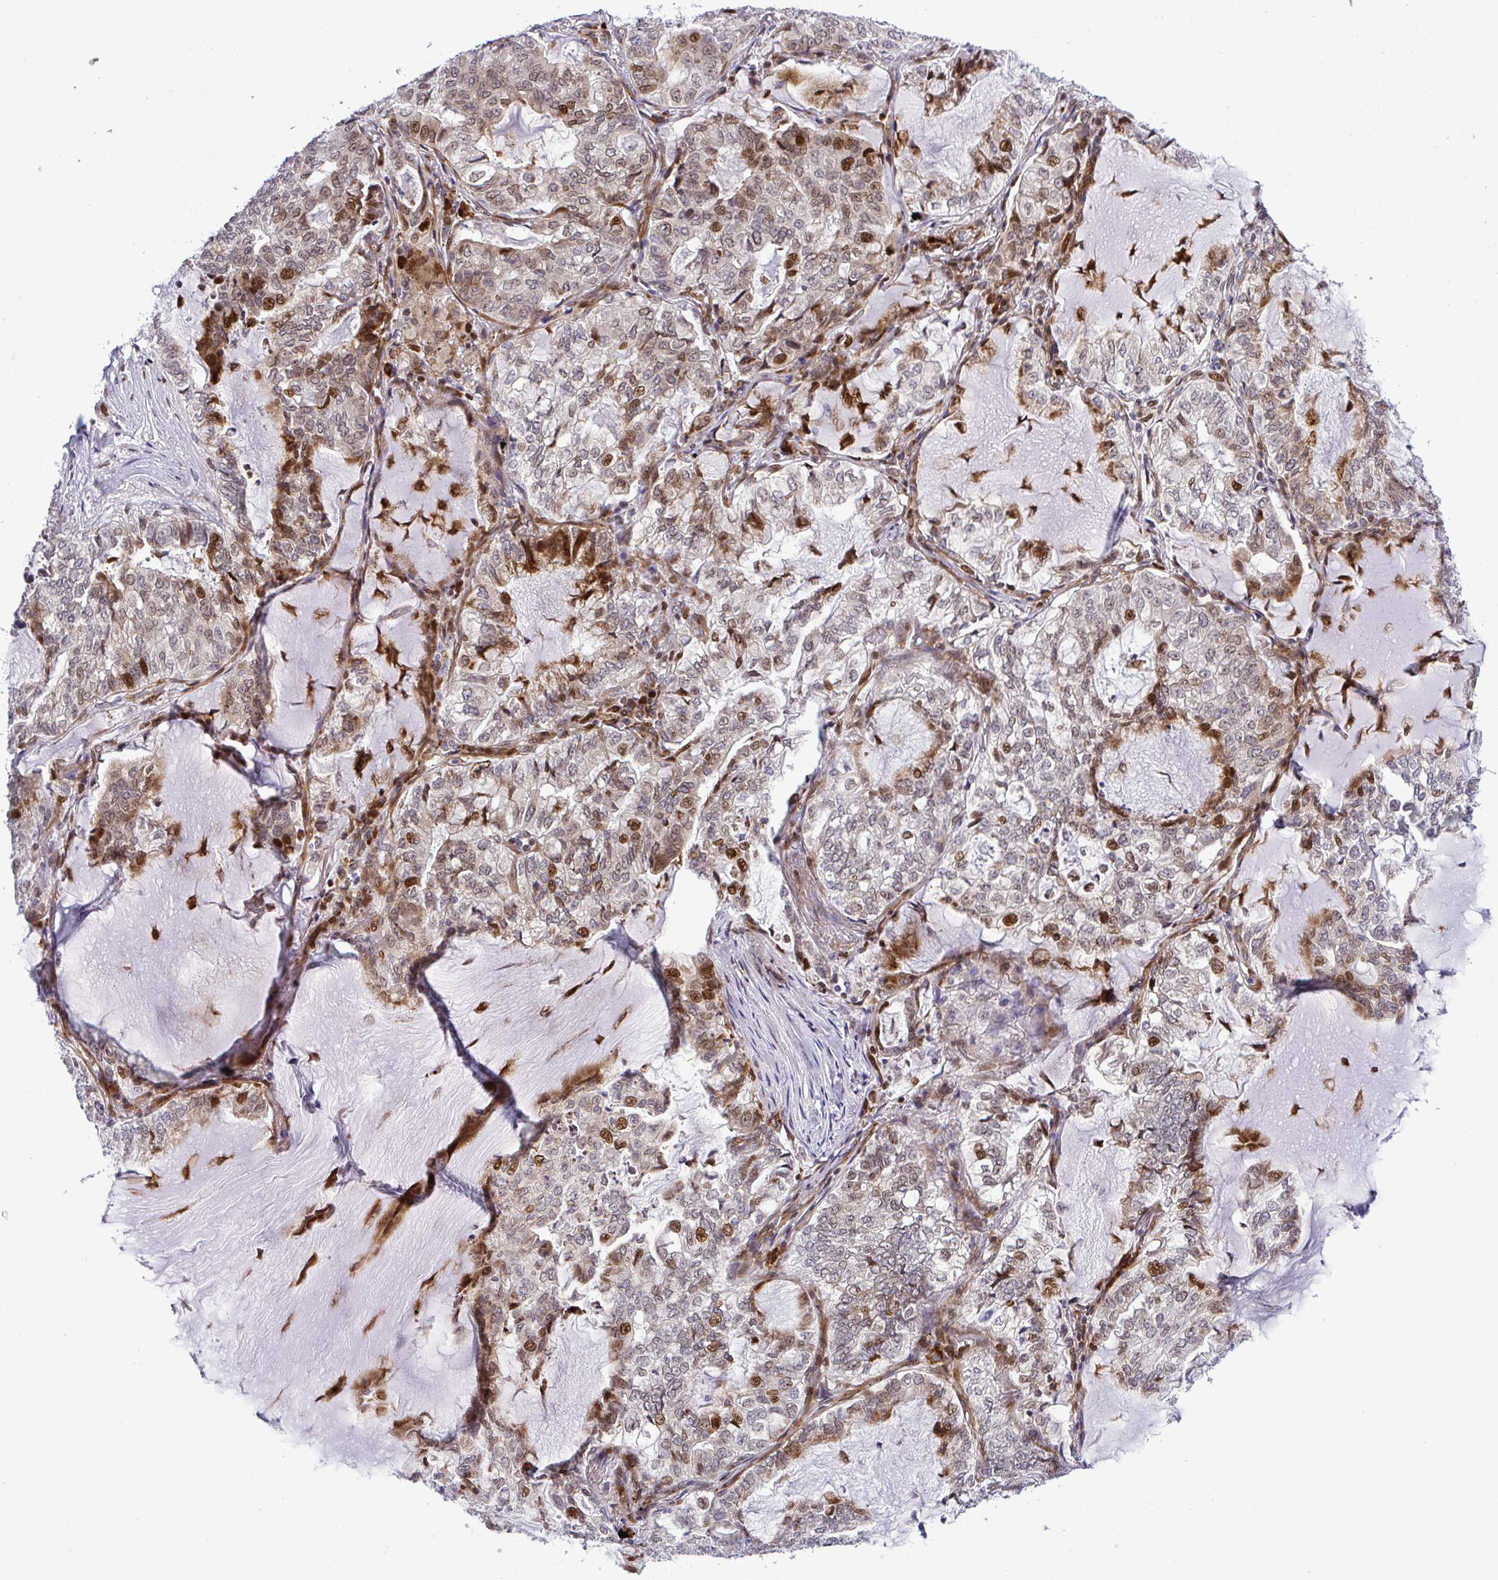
{"staining": {"intensity": "moderate", "quantity": "<25%", "location": "cytoplasmic/membranous,nuclear"}, "tissue": "lung cancer", "cell_type": "Tumor cells", "image_type": "cancer", "snomed": [{"axis": "morphology", "description": "Adenocarcinoma, NOS"}, {"axis": "topography", "description": "Lymph node"}, {"axis": "topography", "description": "Lung"}], "caption": "This is an image of IHC staining of lung cancer (adenocarcinoma), which shows moderate positivity in the cytoplasmic/membranous and nuclear of tumor cells.", "gene": "CASTOR2", "patient": {"sex": "male", "age": 66}}